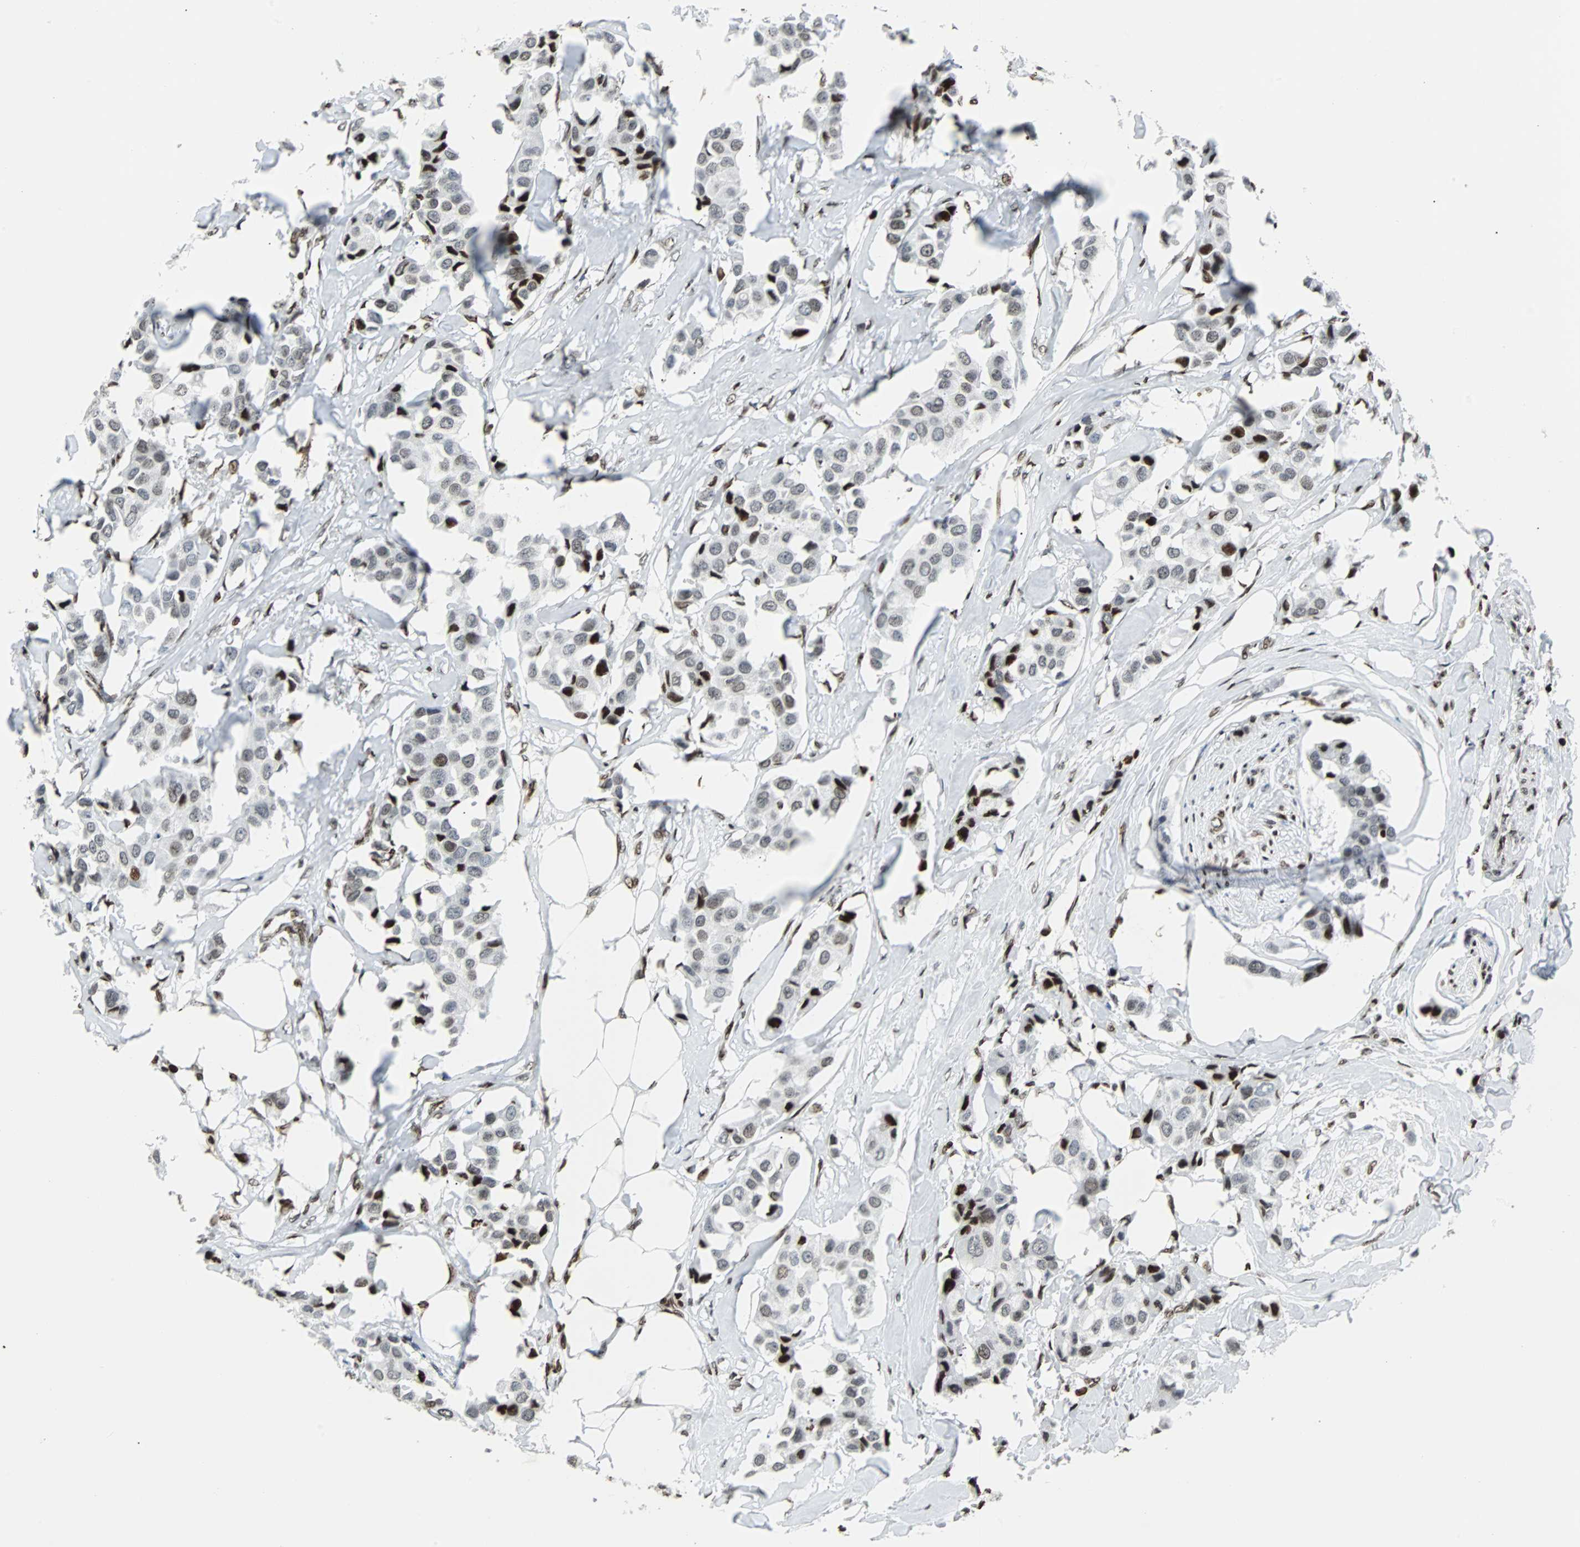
{"staining": {"intensity": "weak", "quantity": "<25%", "location": "nuclear"}, "tissue": "breast cancer", "cell_type": "Tumor cells", "image_type": "cancer", "snomed": [{"axis": "morphology", "description": "Duct carcinoma"}, {"axis": "topography", "description": "Breast"}], "caption": "Protein analysis of intraductal carcinoma (breast) demonstrates no significant expression in tumor cells.", "gene": "ZNF131", "patient": {"sex": "female", "age": 80}}